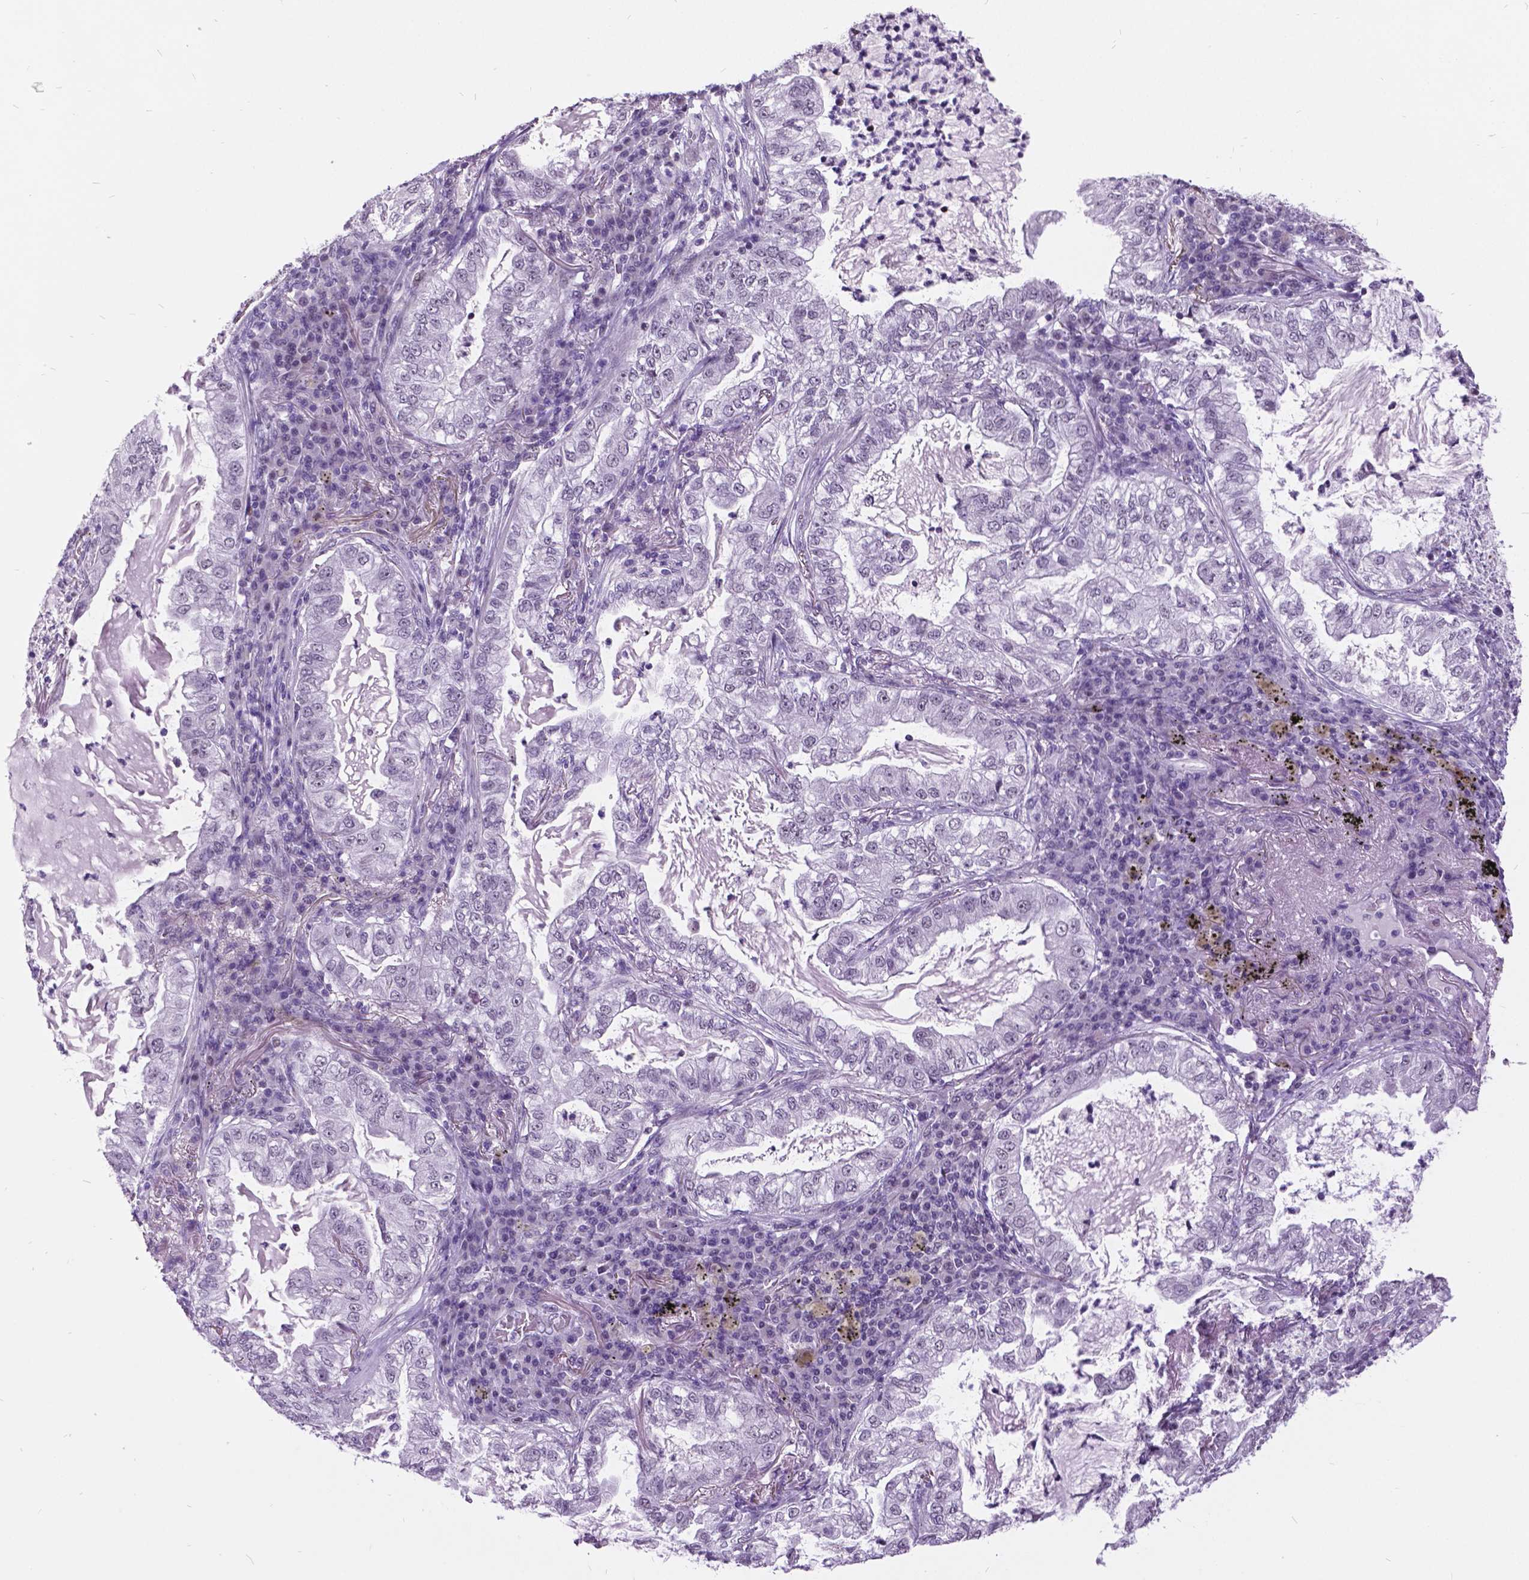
{"staining": {"intensity": "negative", "quantity": "none", "location": "none"}, "tissue": "lung cancer", "cell_type": "Tumor cells", "image_type": "cancer", "snomed": [{"axis": "morphology", "description": "Adenocarcinoma, NOS"}, {"axis": "topography", "description": "Lung"}], "caption": "Tumor cells are negative for protein expression in human lung adenocarcinoma. (DAB (3,3'-diaminobenzidine) IHC, high magnification).", "gene": "DPF3", "patient": {"sex": "female", "age": 73}}